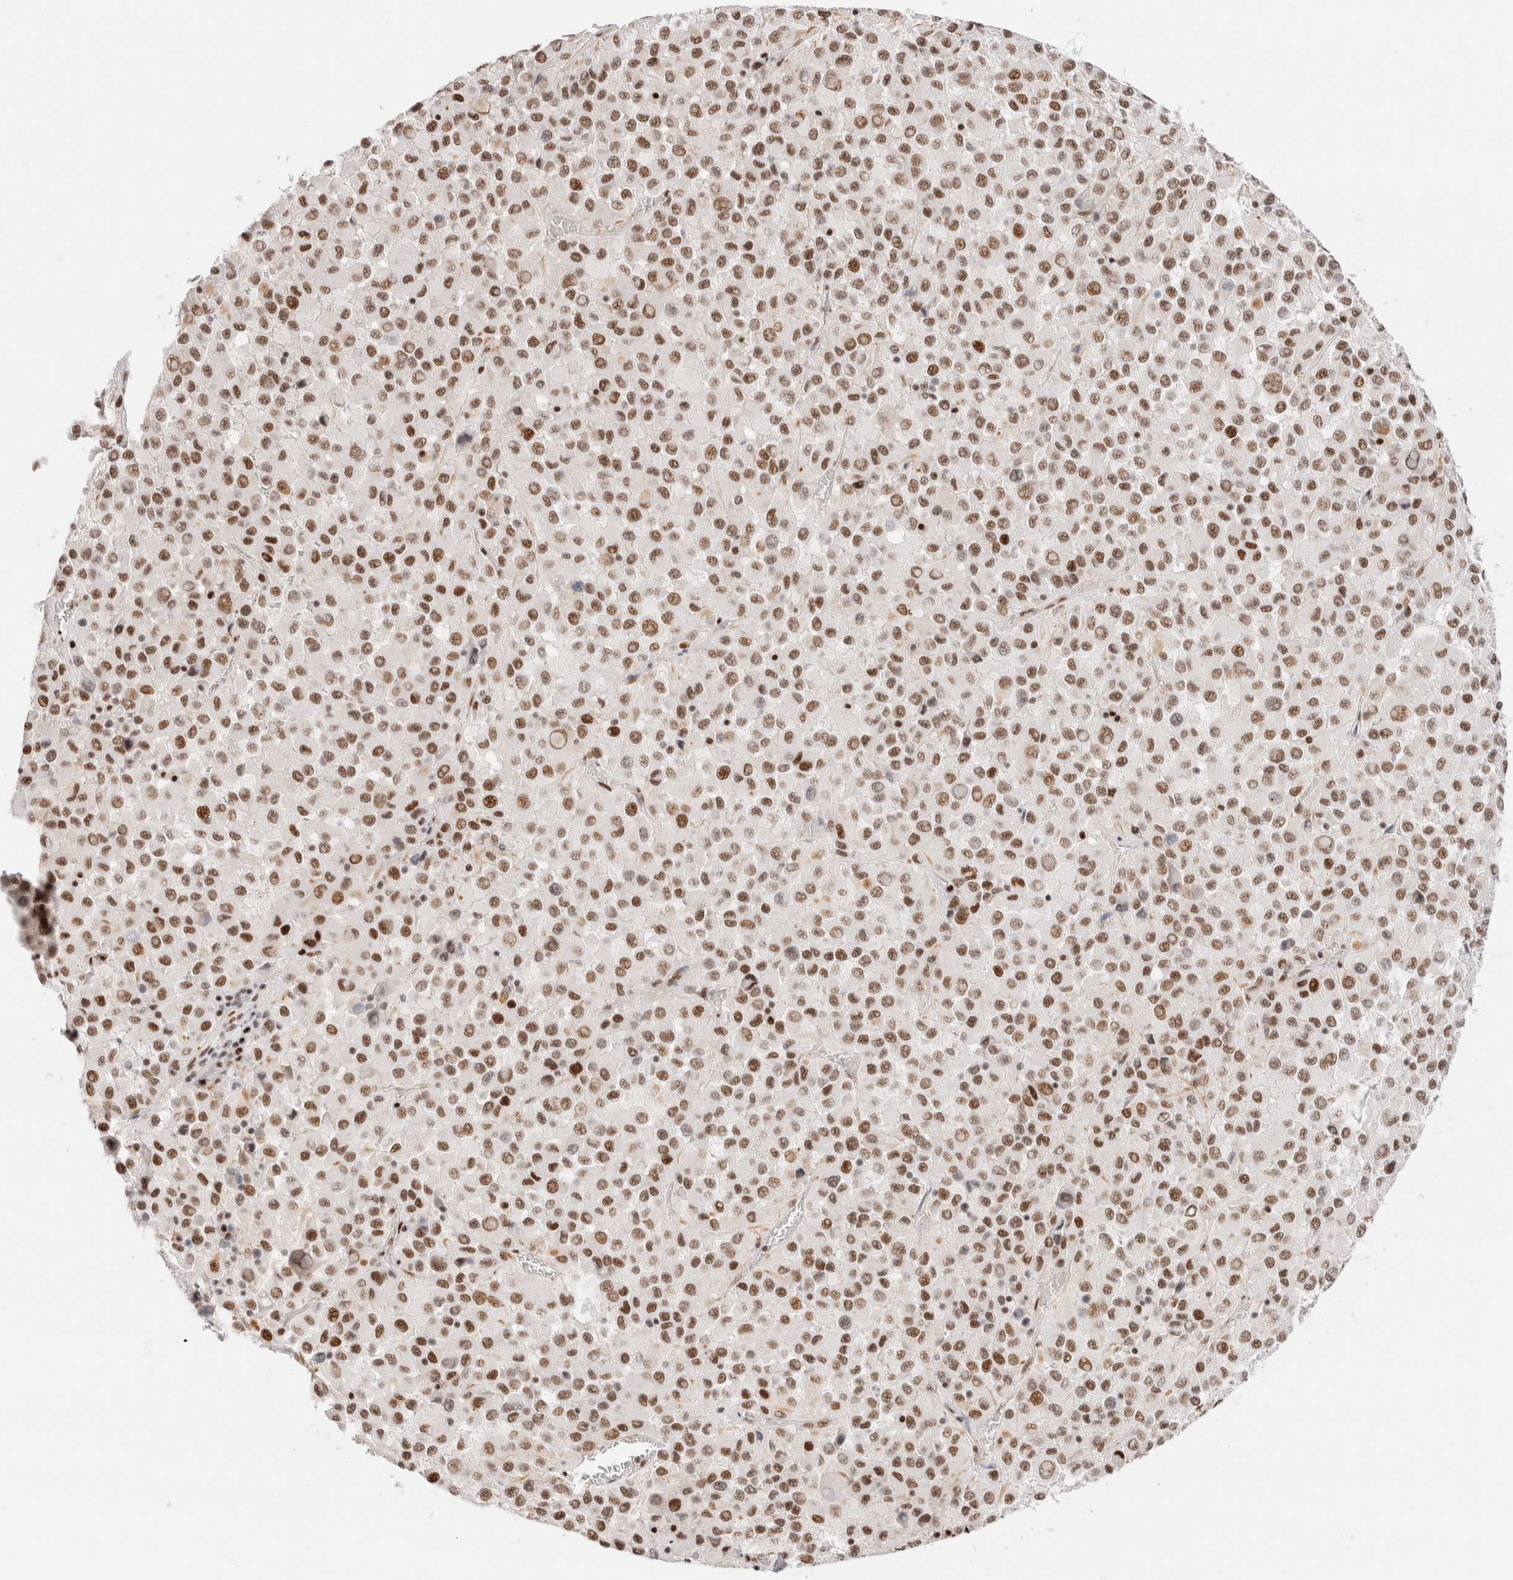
{"staining": {"intensity": "moderate", "quantity": ">75%", "location": "nuclear"}, "tissue": "melanoma", "cell_type": "Tumor cells", "image_type": "cancer", "snomed": [{"axis": "morphology", "description": "Malignant melanoma, Metastatic site"}, {"axis": "topography", "description": "Lung"}], "caption": "There is medium levels of moderate nuclear positivity in tumor cells of malignant melanoma (metastatic site), as demonstrated by immunohistochemical staining (brown color).", "gene": "ZNF282", "patient": {"sex": "male", "age": 64}}